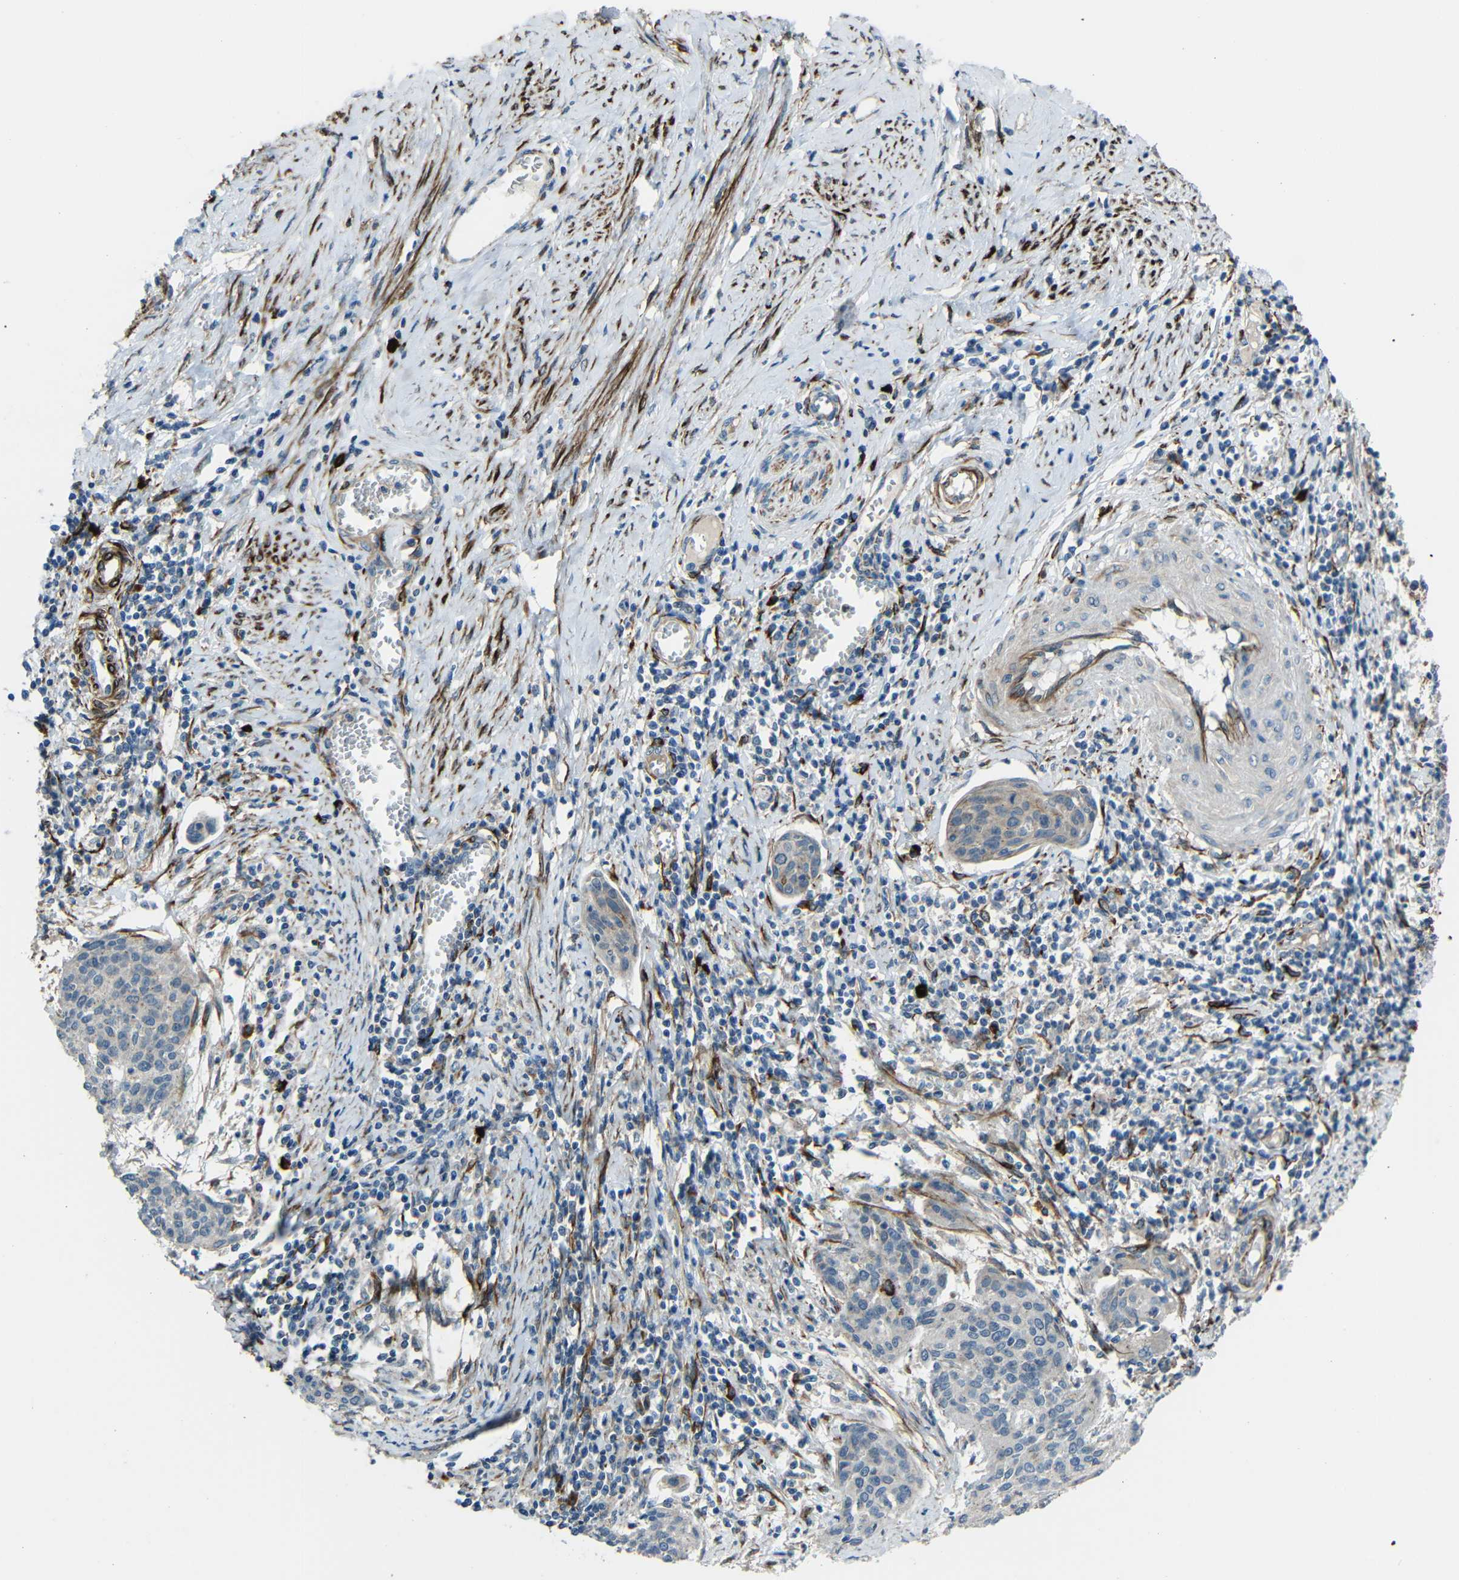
{"staining": {"intensity": "weak", "quantity": "<25%", "location": "cytoplasmic/membranous"}, "tissue": "cervical cancer", "cell_type": "Tumor cells", "image_type": "cancer", "snomed": [{"axis": "morphology", "description": "Squamous cell carcinoma, NOS"}, {"axis": "topography", "description": "Cervix"}], "caption": "Cervical cancer (squamous cell carcinoma) was stained to show a protein in brown. There is no significant staining in tumor cells.", "gene": "DCLK1", "patient": {"sex": "female", "age": 38}}